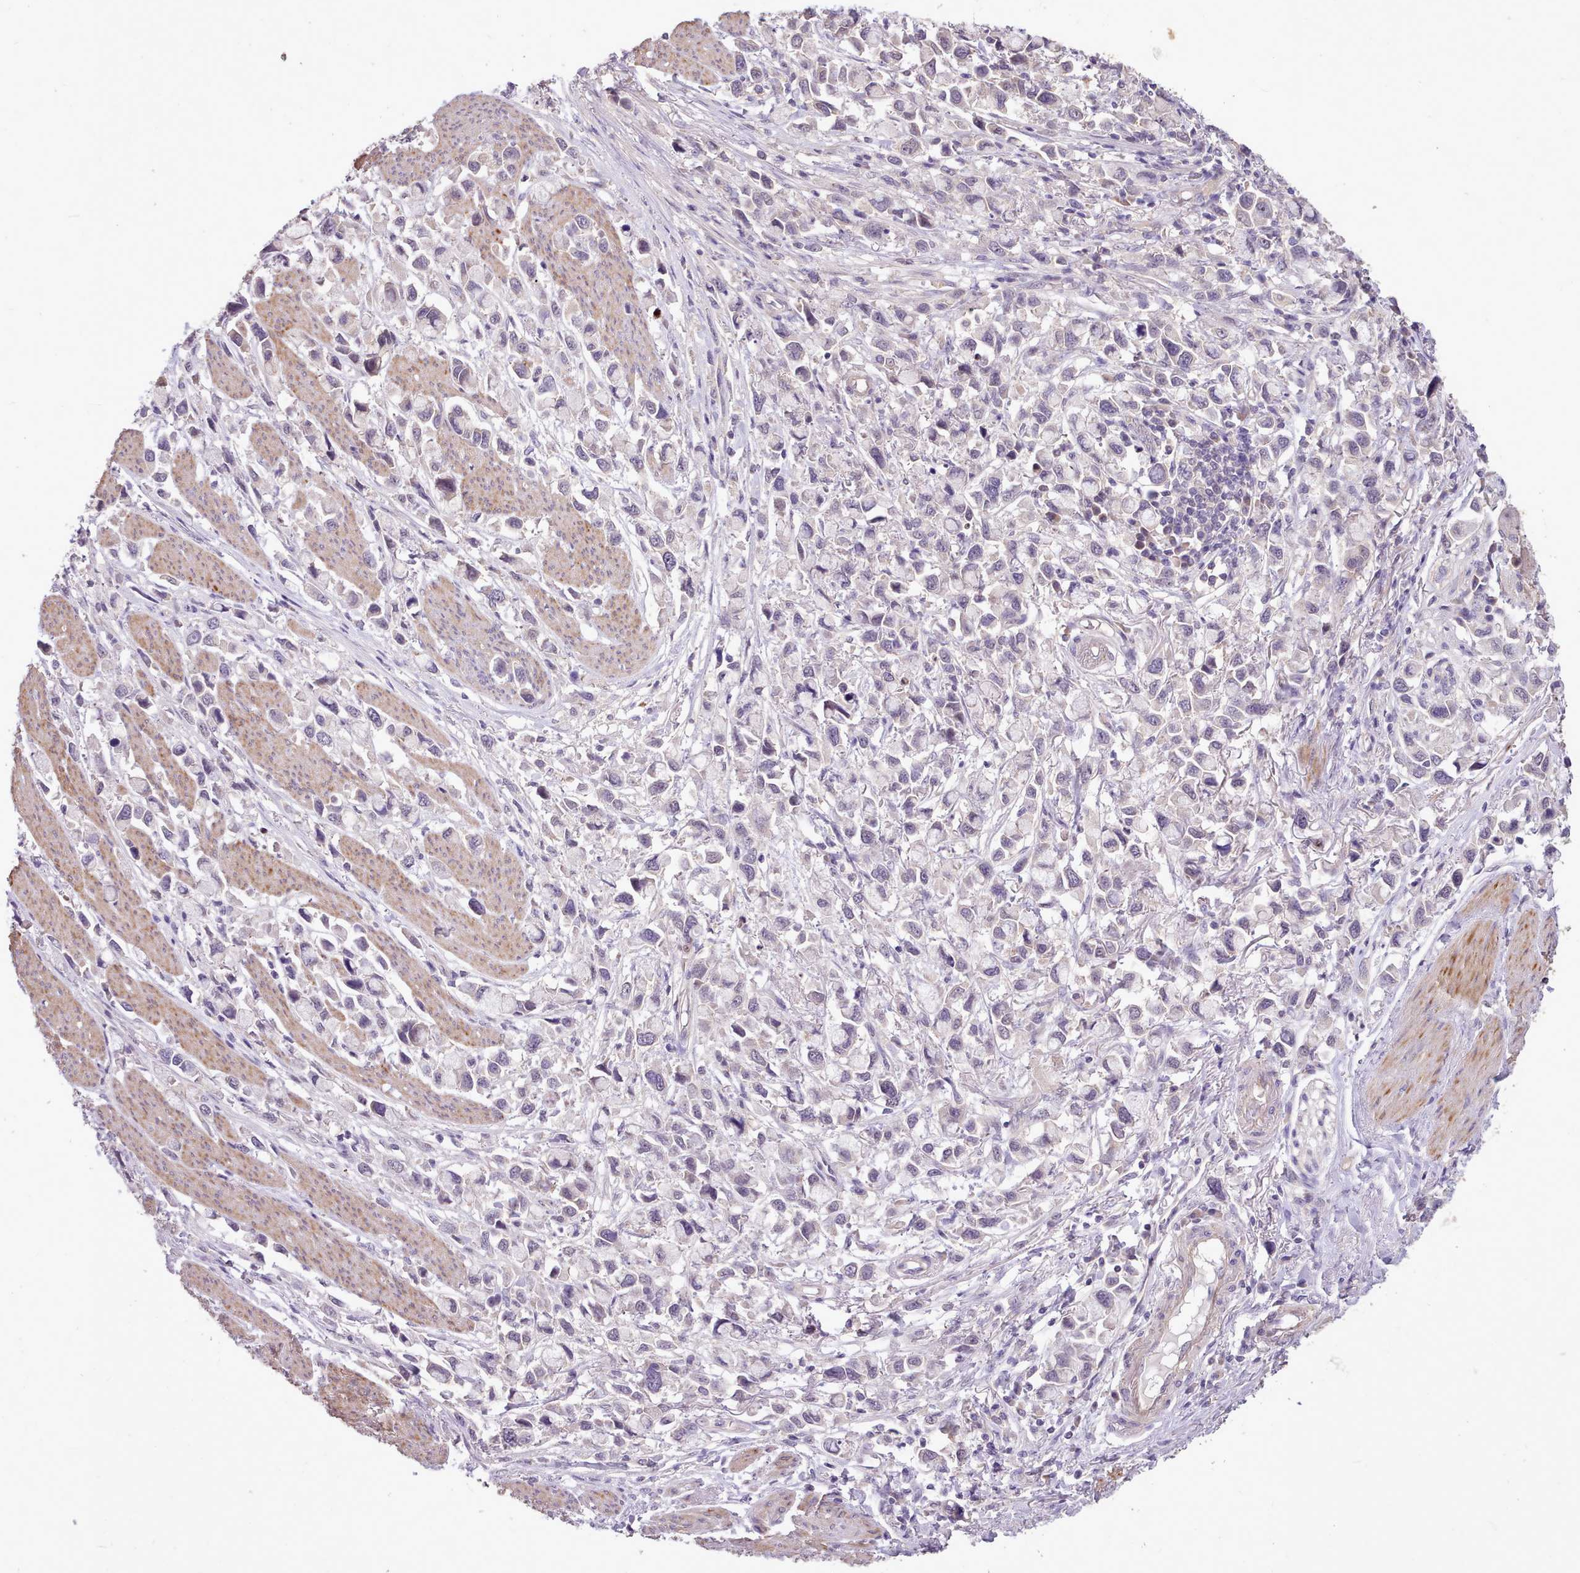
{"staining": {"intensity": "negative", "quantity": "none", "location": "none"}, "tissue": "stomach cancer", "cell_type": "Tumor cells", "image_type": "cancer", "snomed": [{"axis": "morphology", "description": "Adenocarcinoma, NOS"}, {"axis": "topography", "description": "Stomach"}], "caption": "This is a histopathology image of IHC staining of adenocarcinoma (stomach), which shows no positivity in tumor cells. (DAB immunohistochemistry, high magnification).", "gene": "ZNF607", "patient": {"sex": "female", "age": 81}}